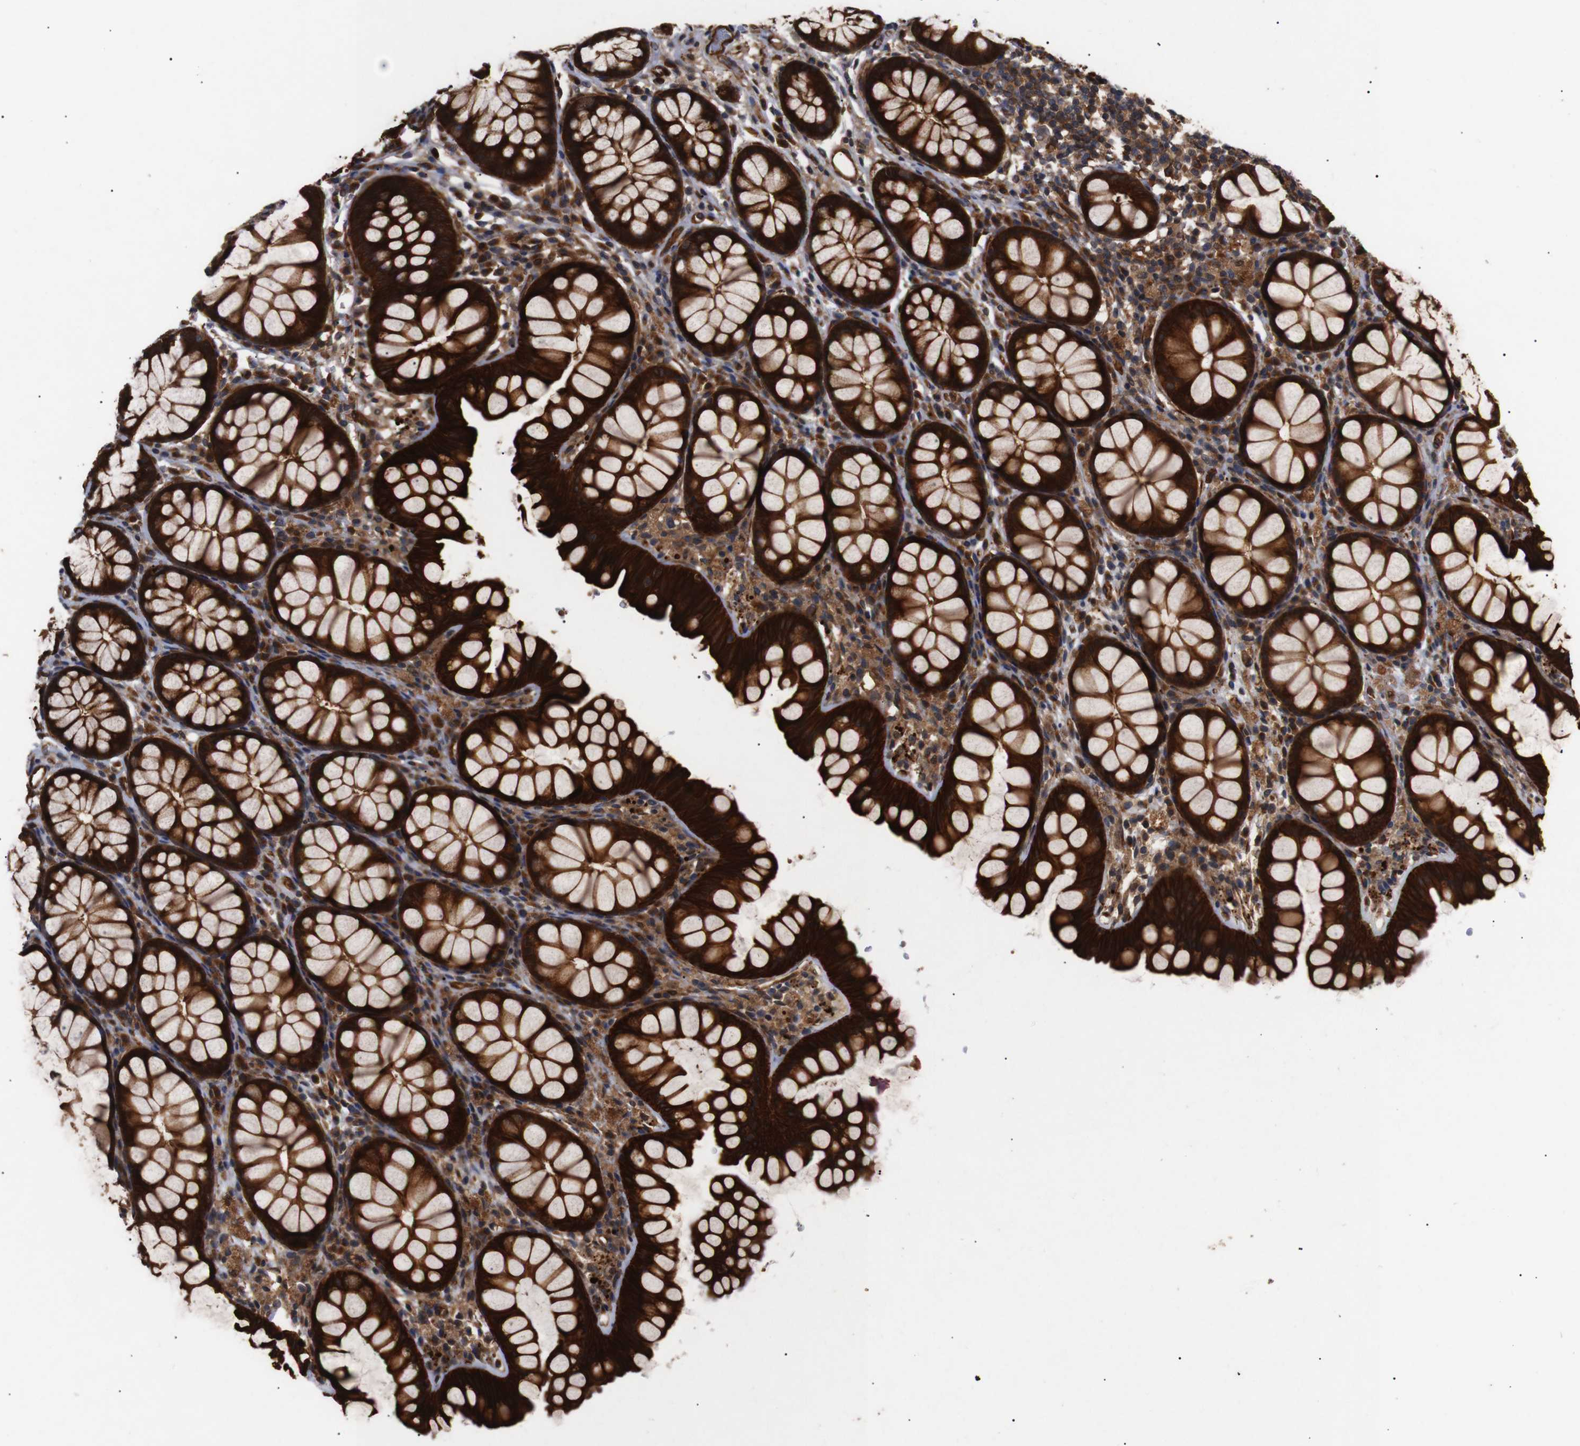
{"staining": {"intensity": "strong", "quantity": ">75%", "location": "cytoplasmic/membranous"}, "tissue": "colon", "cell_type": "Endothelial cells", "image_type": "normal", "snomed": [{"axis": "morphology", "description": "Normal tissue, NOS"}, {"axis": "topography", "description": "Colon"}], "caption": "Immunohistochemistry (IHC) of unremarkable colon exhibits high levels of strong cytoplasmic/membranous positivity in about >75% of endothelial cells. The protein of interest is stained brown, and the nuclei are stained in blue (DAB IHC with brightfield microscopy, high magnification).", "gene": "PAWR", "patient": {"sex": "female", "age": 55}}